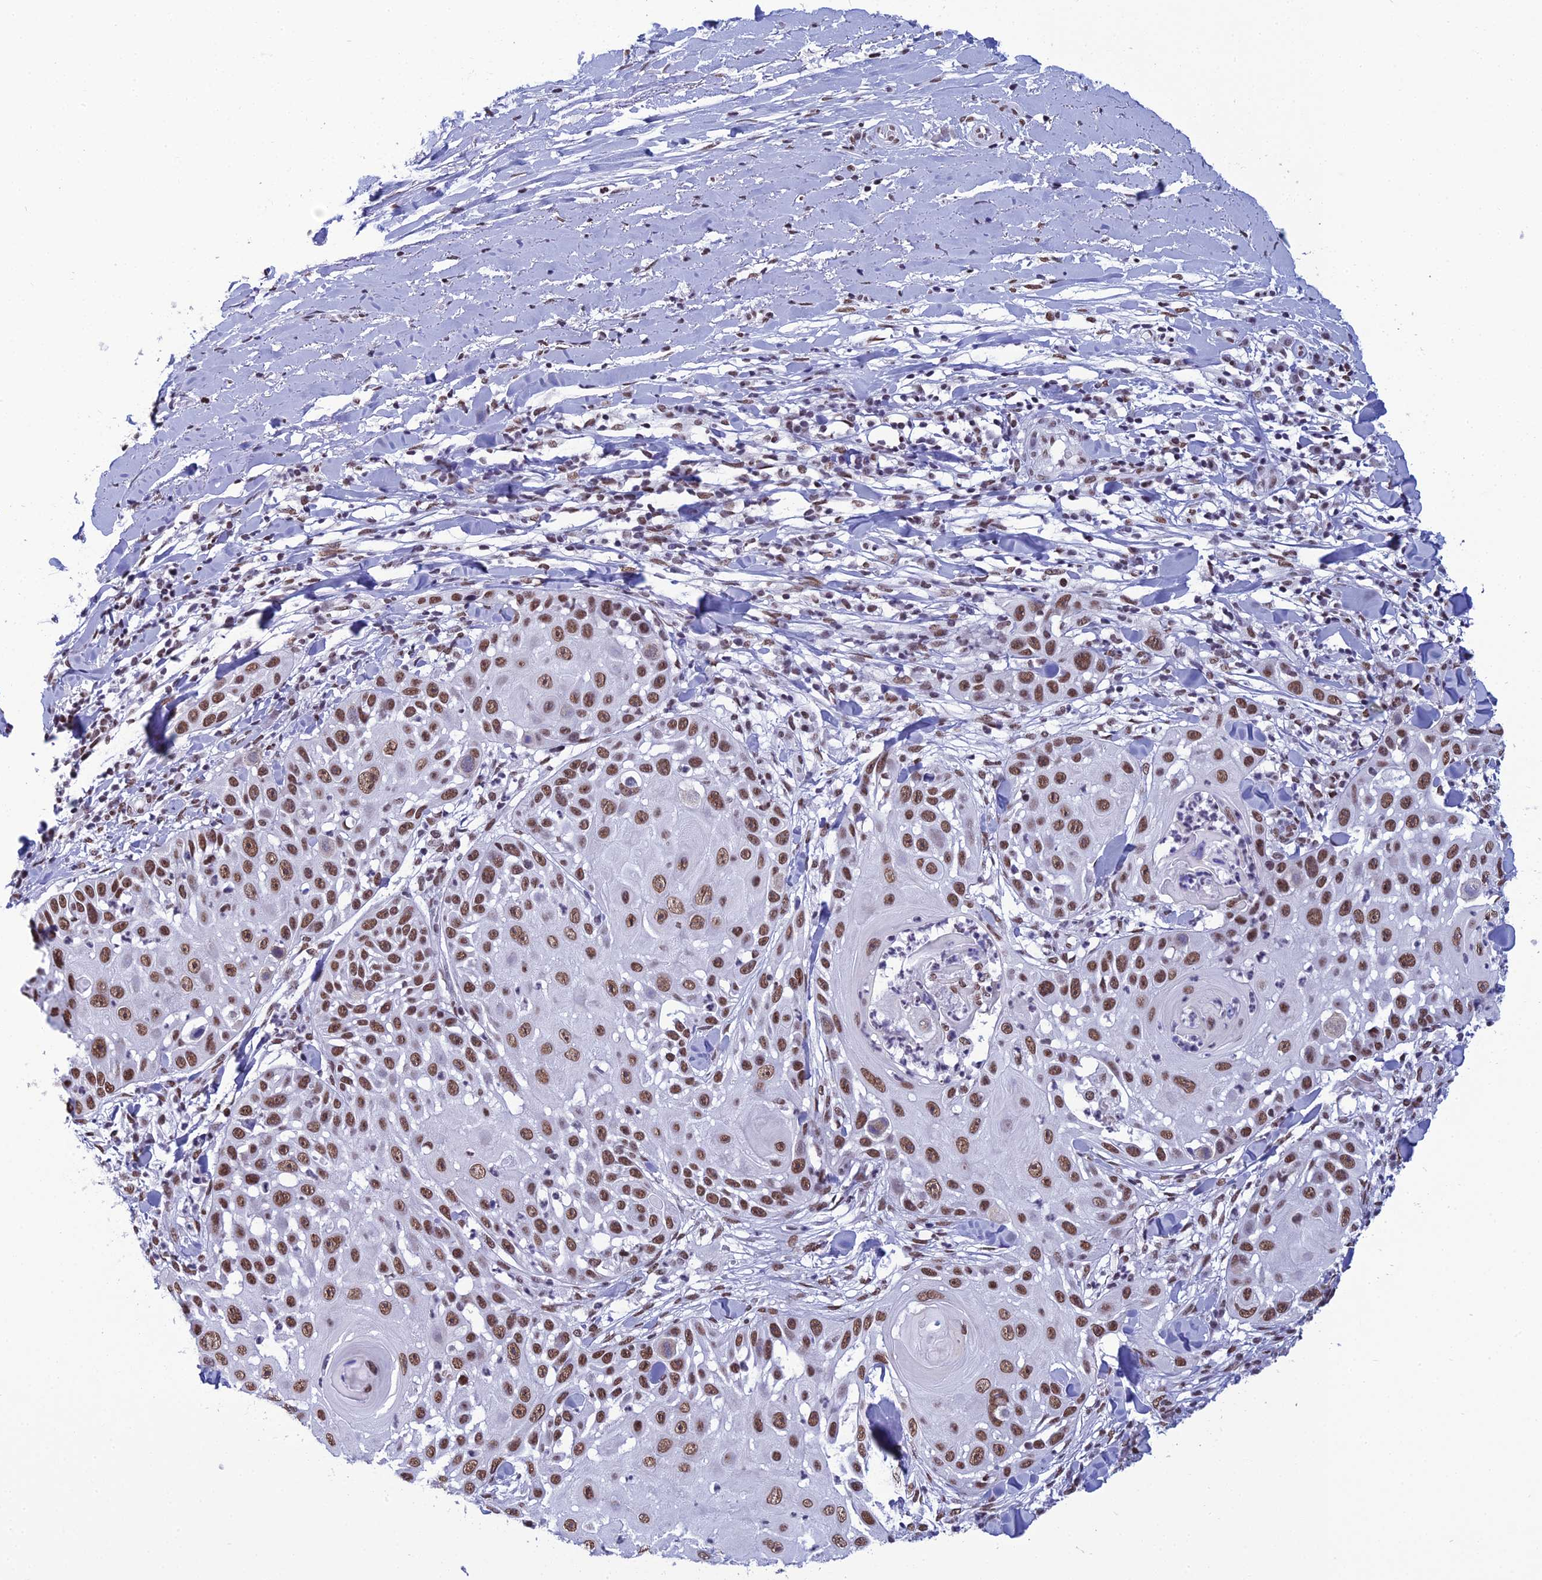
{"staining": {"intensity": "moderate", "quantity": ">75%", "location": "nuclear"}, "tissue": "skin cancer", "cell_type": "Tumor cells", "image_type": "cancer", "snomed": [{"axis": "morphology", "description": "Squamous cell carcinoma, NOS"}, {"axis": "topography", "description": "Skin"}], "caption": "Immunohistochemistry (IHC) photomicrograph of neoplastic tissue: skin cancer stained using IHC reveals medium levels of moderate protein expression localized specifically in the nuclear of tumor cells, appearing as a nuclear brown color.", "gene": "PRAMEF12", "patient": {"sex": "female", "age": 44}}